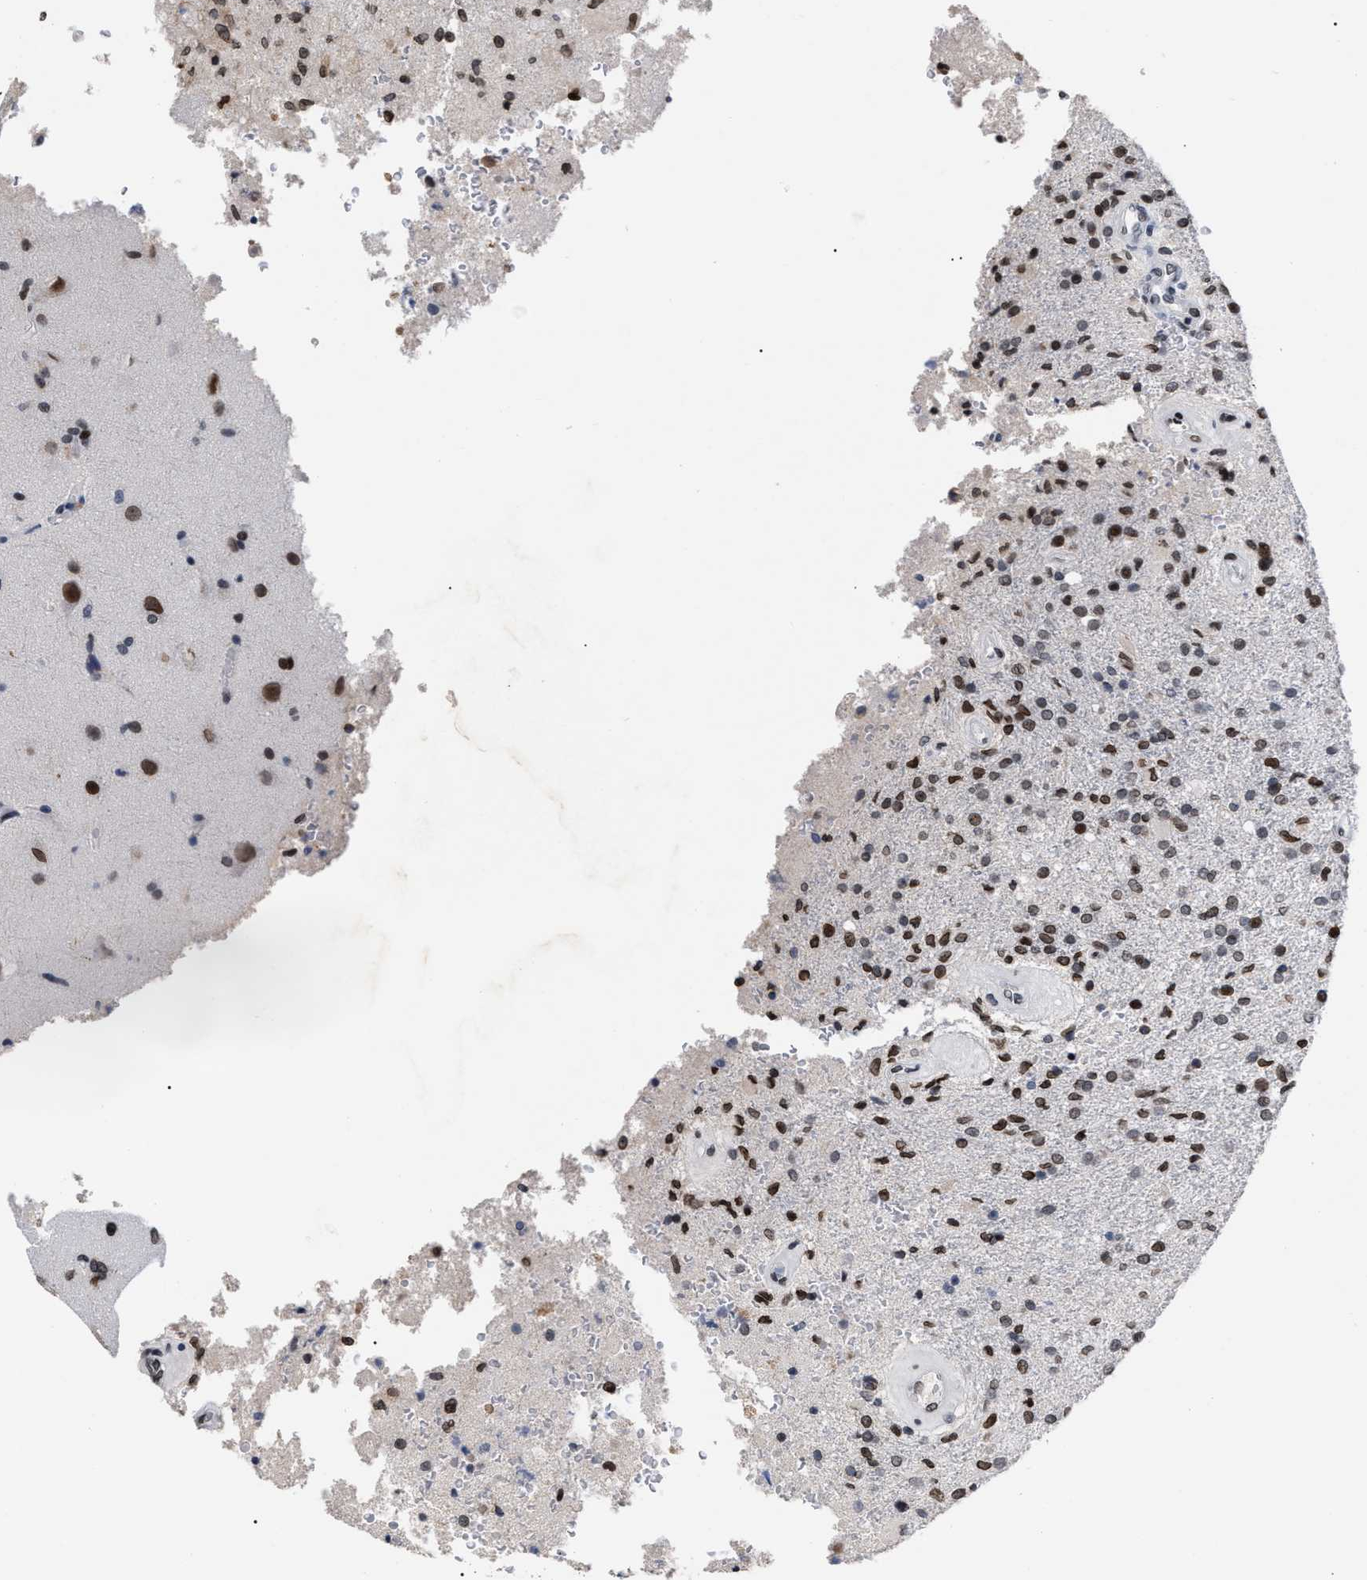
{"staining": {"intensity": "strong", "quantity": ">75%", "location": "cytoplasmic/membranous,nuclear"}, "tissue": "glioma", "cell_type": "Tumor cells", "image_type": "cancer", "snomed": [{"axis": "morphology", "description": "Normal tissue, NOS"}, {"axis": "morphology", "description": "Glioma, malignant, High grade"}, {"axis": "topography", "description": "Cerebral cortex"}], "caption": "A high amount of strong cytoplasmic/membranous and nuclear expression is seen in approximately >75% of tumor cells in glioma tissue. (Brightfield microscopy of DAB IHC at high magnification).", "gene": "TPR", "patient": {"sex": "male", "age": 77}}